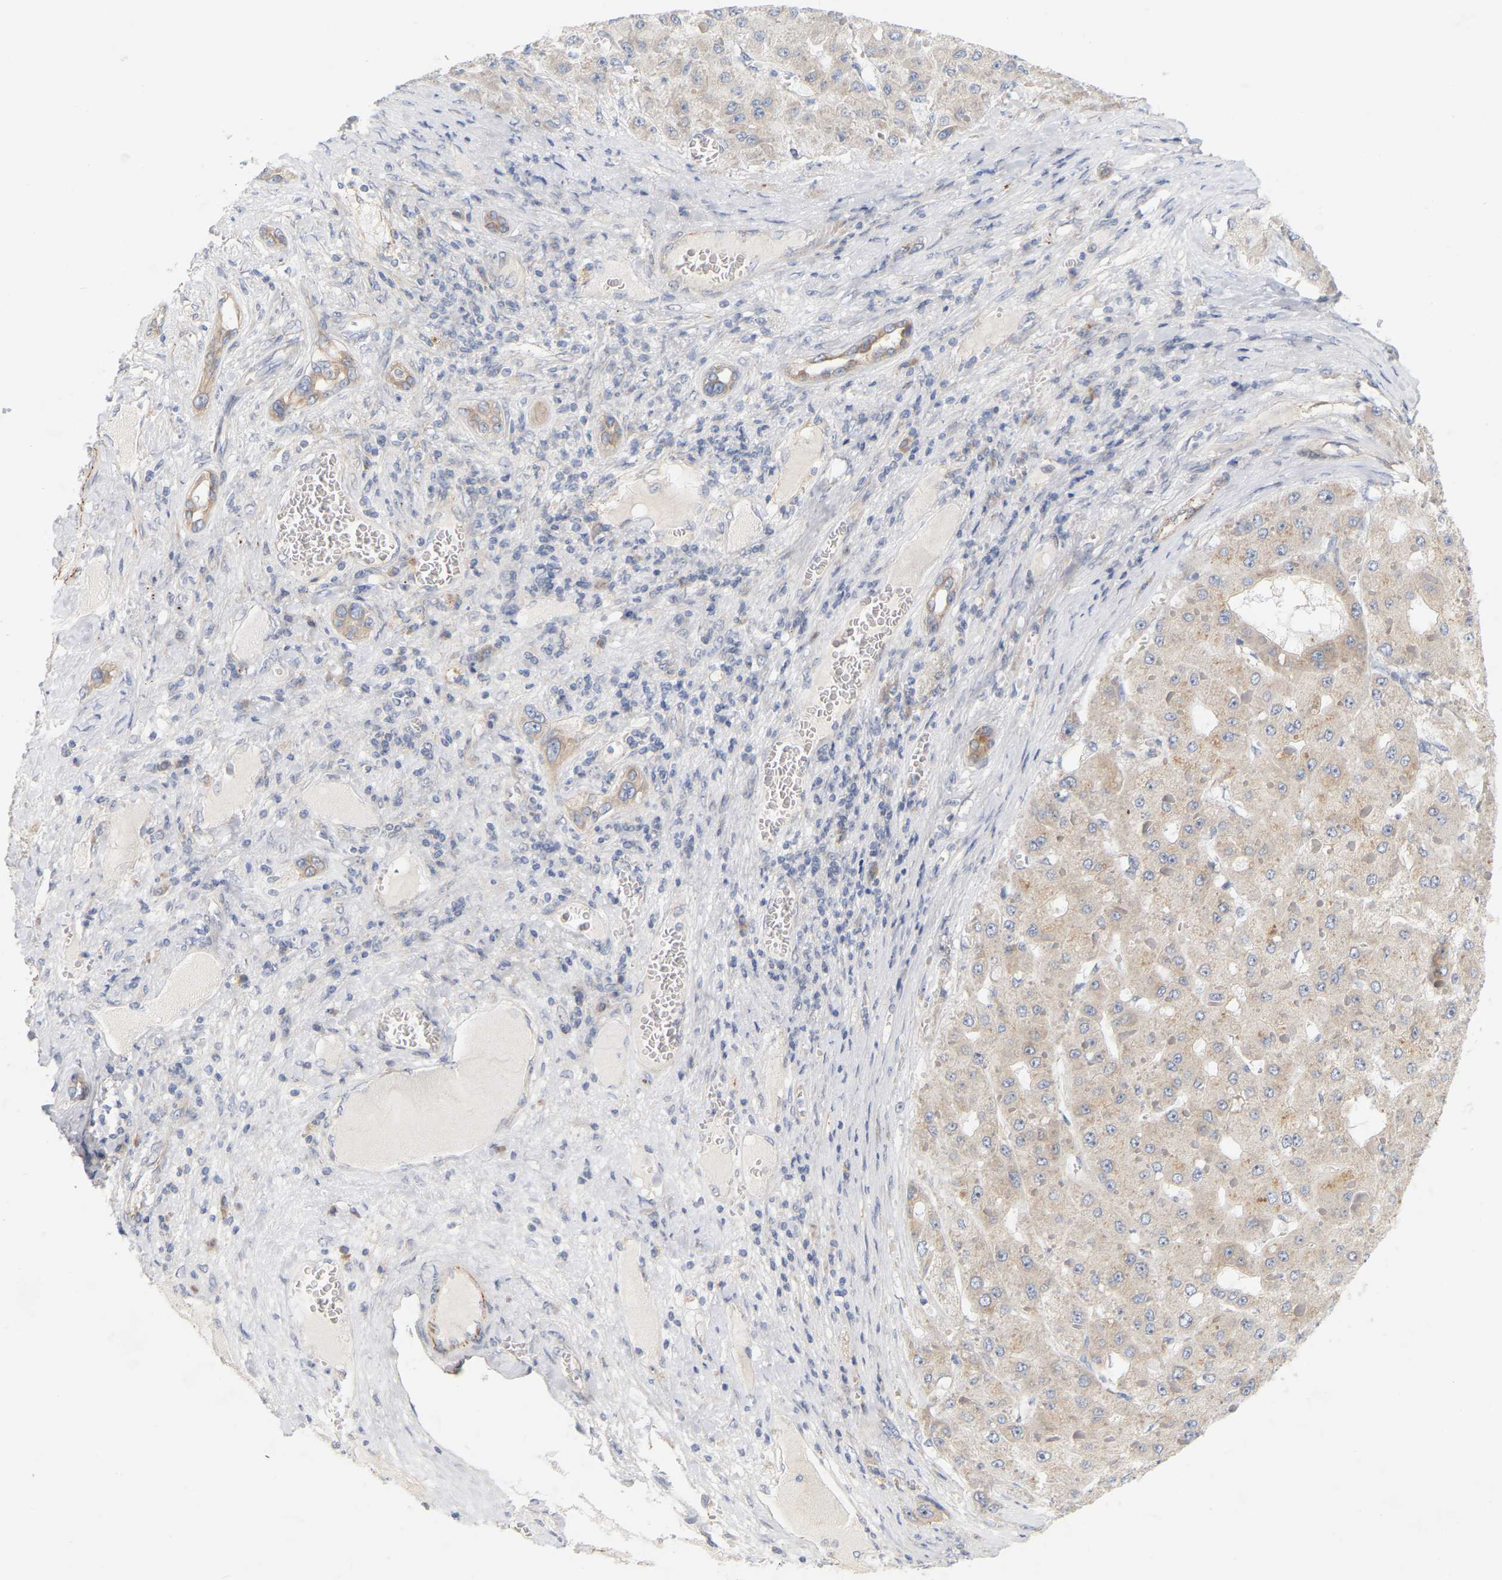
{"staining": {"intensity": "weak", "quantity": ">75%", "location": "cytoplasmic/membranous"}, "tissue": "liver cancer", "cell_type": "Tumor cells", "image_type": "cancer", "snomed": [{"axis": "morphology", "description": "Carcinoma, Hepatocellular, NOS"}, {"axis": "topography", "description": "Liver"}], "caption": "About >75% of tumor cells in human liver cancer (hepatocellular carcinoma) demonstrate weak cytoplasmic/membranous protein staining as visualized by brown immunohistochemical staining.", "gene": "MINDY4", "patient": {"sex": "female", "age": 73}}